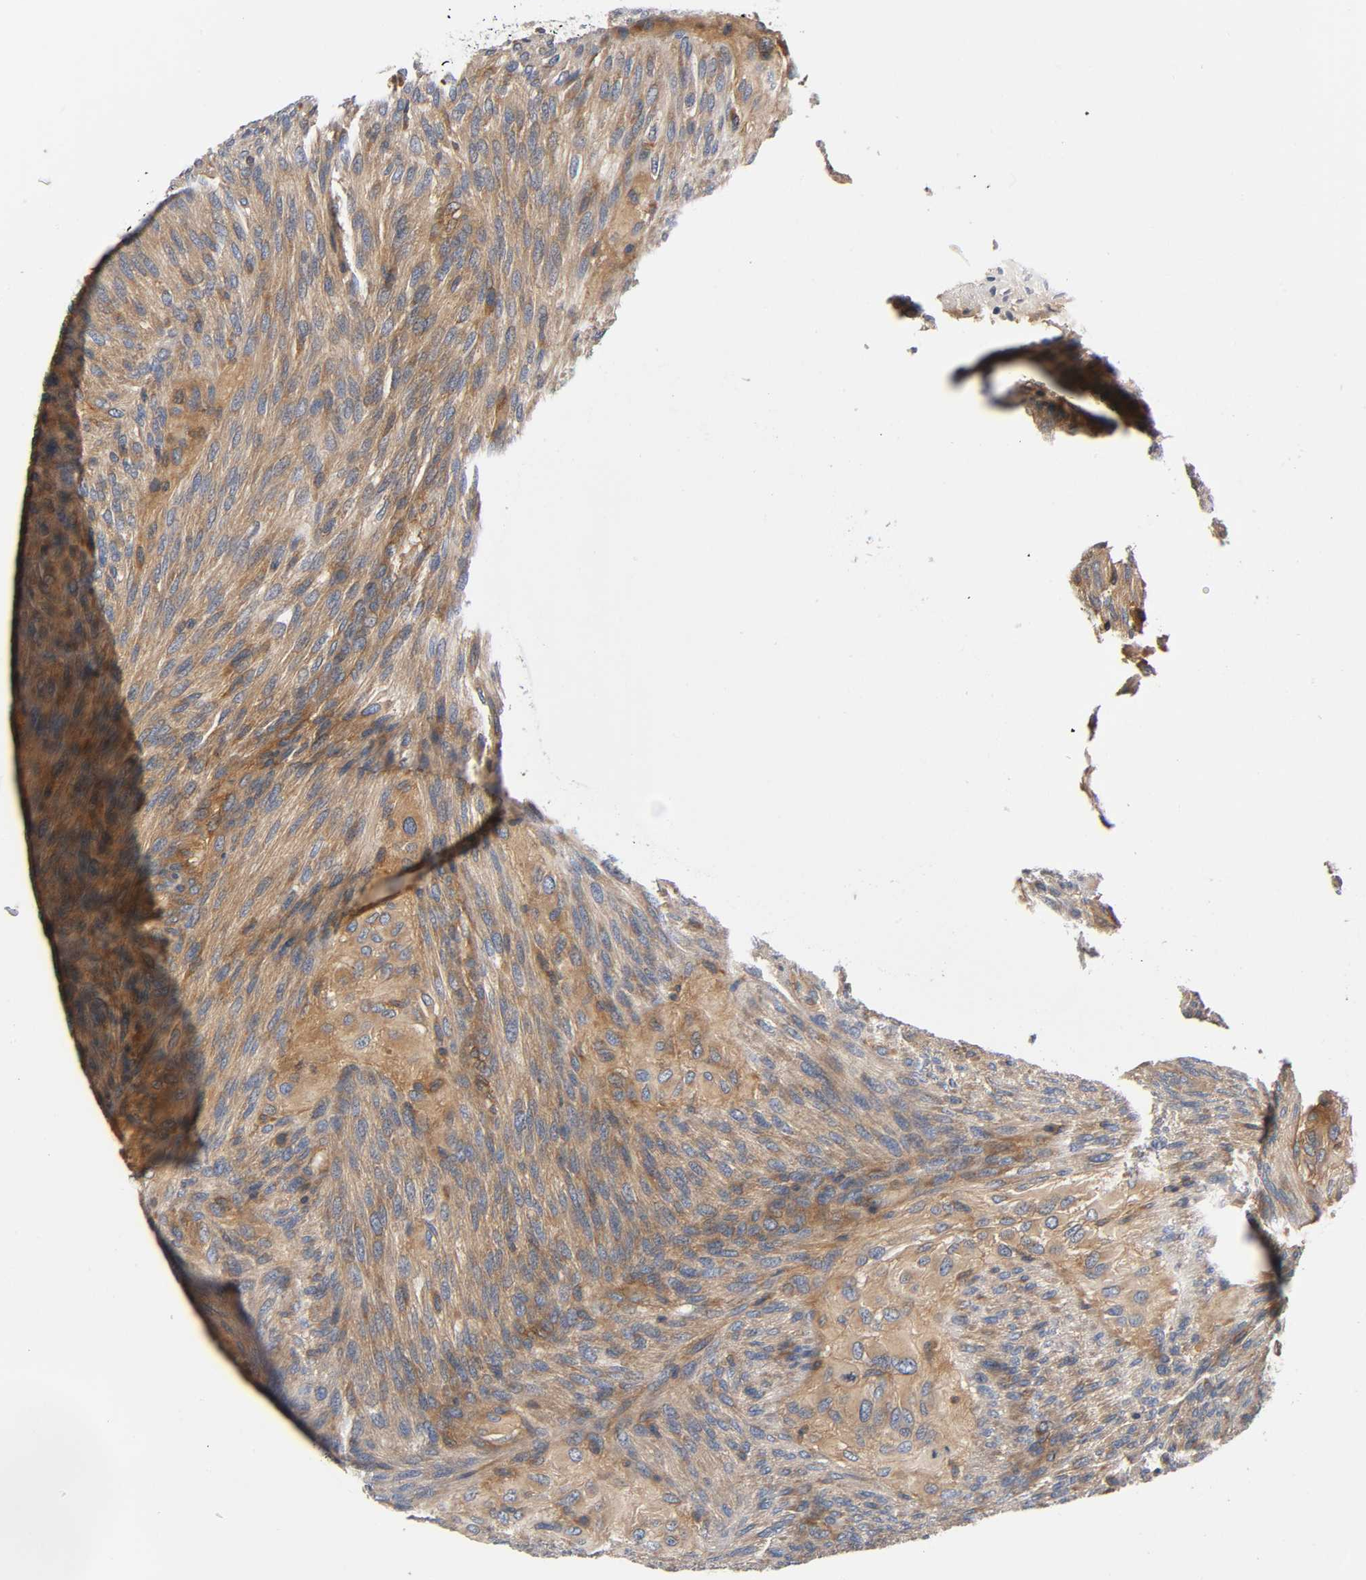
{"staining": {"intensity": "moderate", "quantity": ">75%", "location": "cytoplasmic/membranous"}, "tissue": "glioma", "cell_type": "Tumor cells", "image_type": "cancer", "snomed": [{"axis": "morphology", "description": "Glioma, malignant, High grade"}, {"axis": "topography", "description": "Cerebral cortex"}], "caption": "A brown stain labels moderate cytoplasmic/membranous positivity of a protein in glioma tumor cells.", "gene": "PRKAB1", "patient": {"sex": "female", "age": 55}}